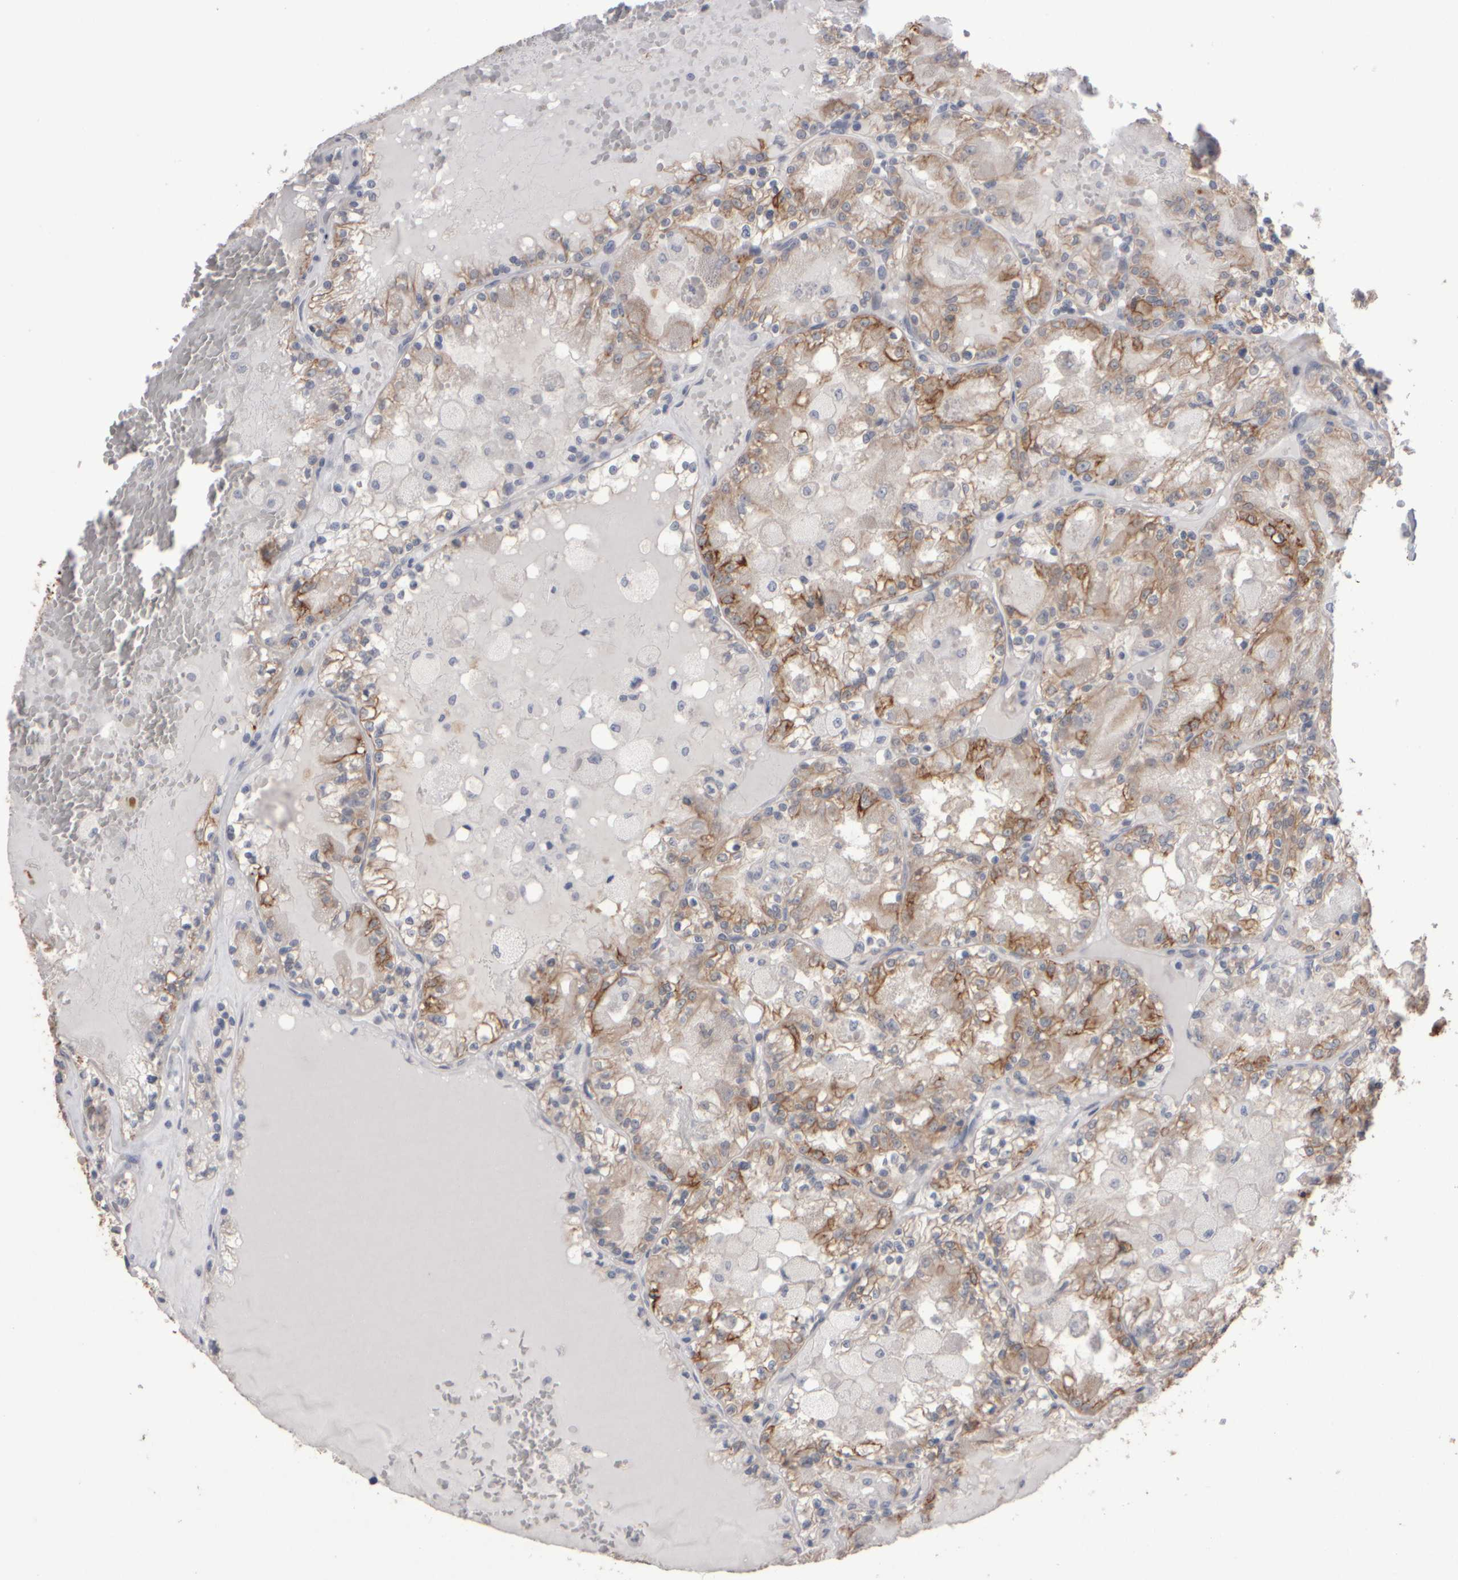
{"staining": {"intensity": "moderate", "quantity": ">75%", "location": "cytoplasmic/membranous"}, "tissue": "renal cancer", "cell_type": "Tumor cells", "image_type": "cancer", "snomed": [{"axis": "morphology", "description": "Adenocarcinoma, NOS"}, {"axis": "topography", "description": "Kidney"}], "caption": "DAB (3,3'-diaminobenzidine) immunohistochemical staining of human renal cancer (adenocarcinoma) reveals moderate cytoplasmic/membranous protein staining in approximately >75% of tumor cells.", "gene": "EPHX2", "patient": {"sex": "female", "age": 56}}